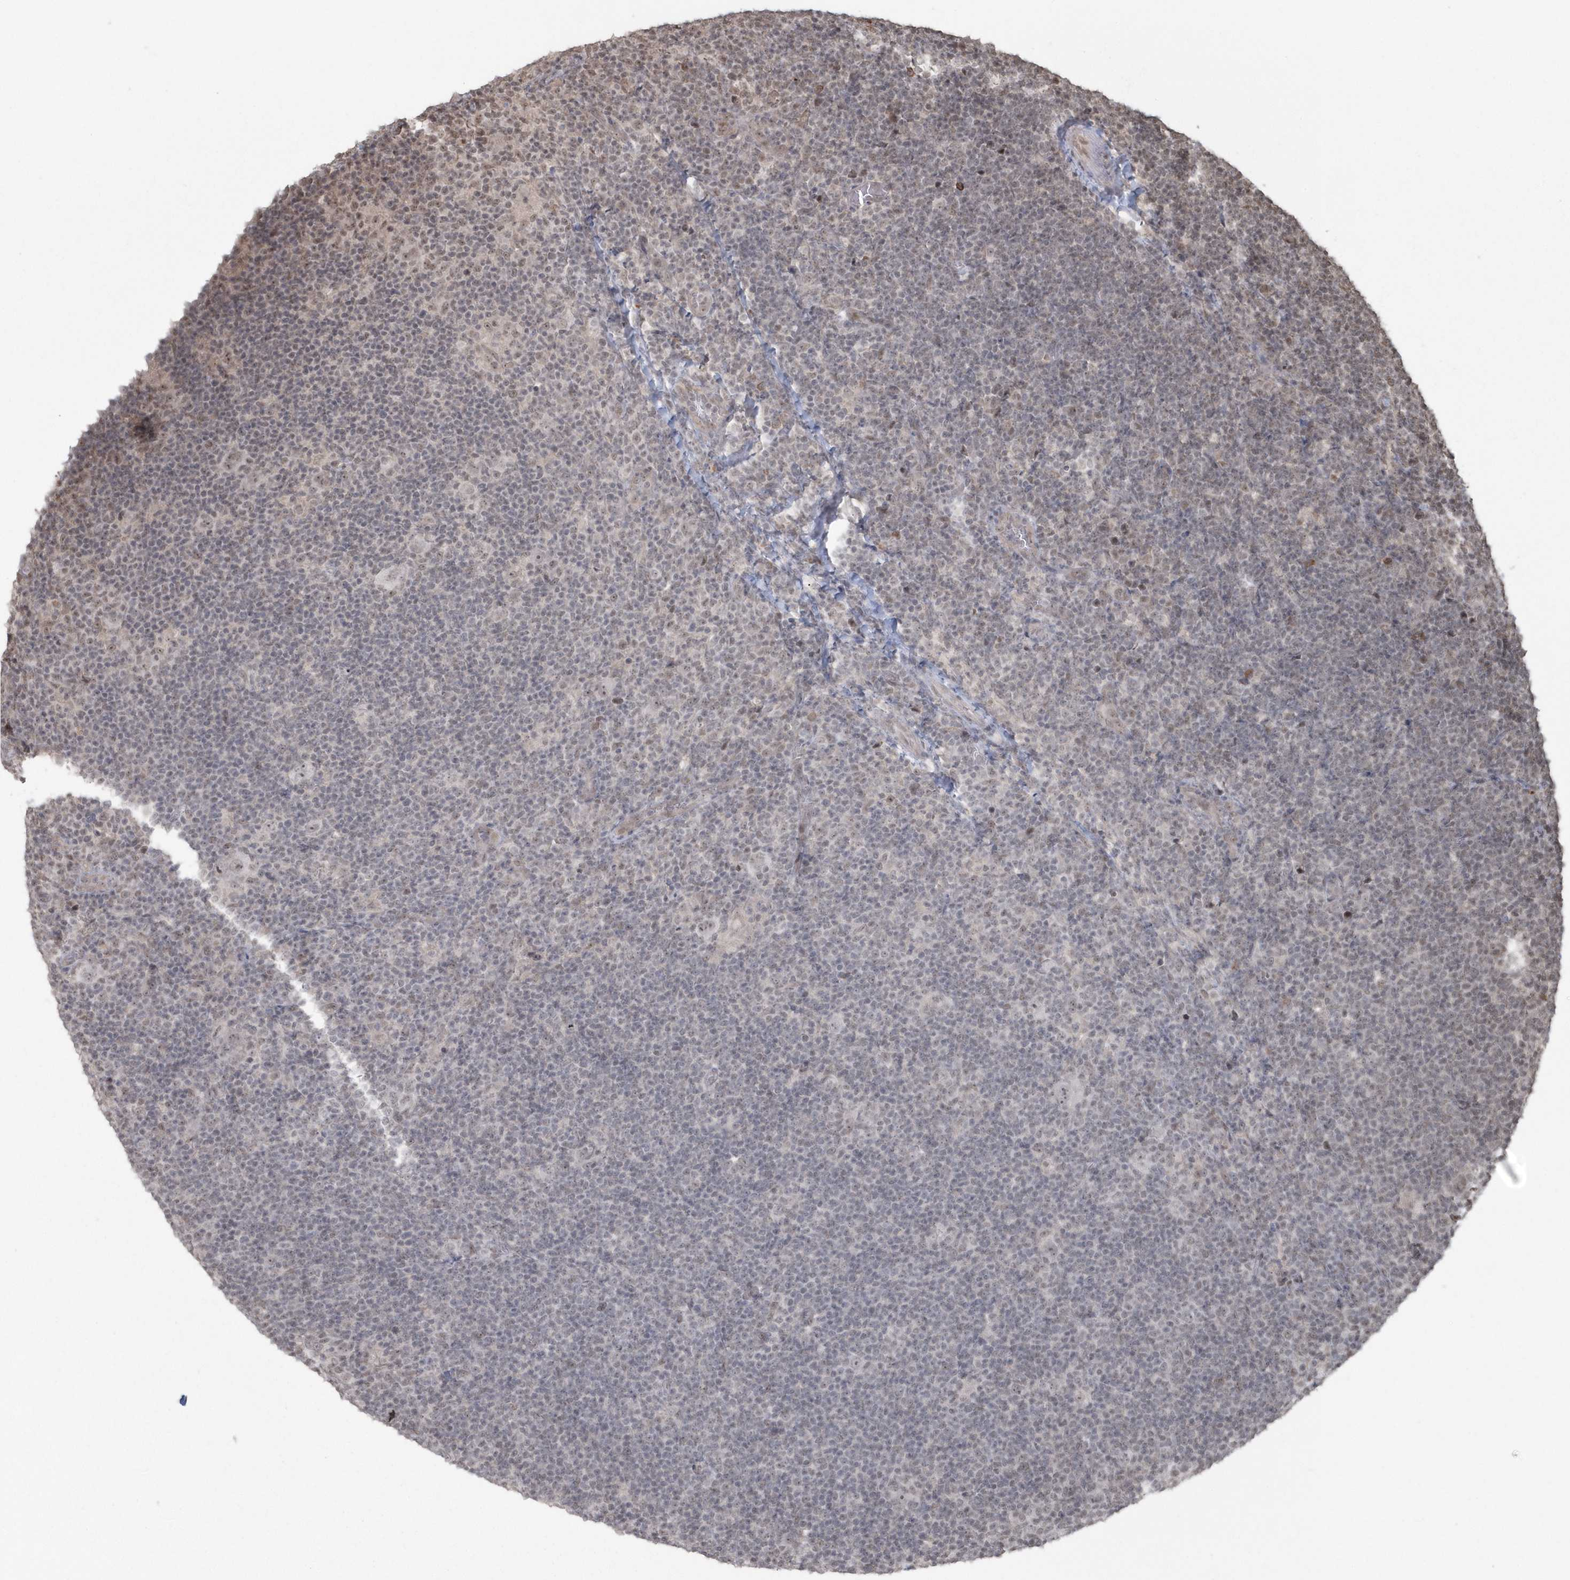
{"staining": {"intensity": "negative", "quantity": "none", "location": "none"}, "tissue": "lymphoma", "cell_type": "Tumor cells", "image_type": "cancer", "snomed": [{"axis": "morphology", "description": "Hodgkin's disease, NOS"}, {"axis": "topography", "description": "Lymph node"}], "caption": "An IHC histopathology image of lymphoma is shown. There is no staining in tumor cells of lymphoma.", "gene": "EPB41L4A", "patient": {"sex": "female", "age": 57}}